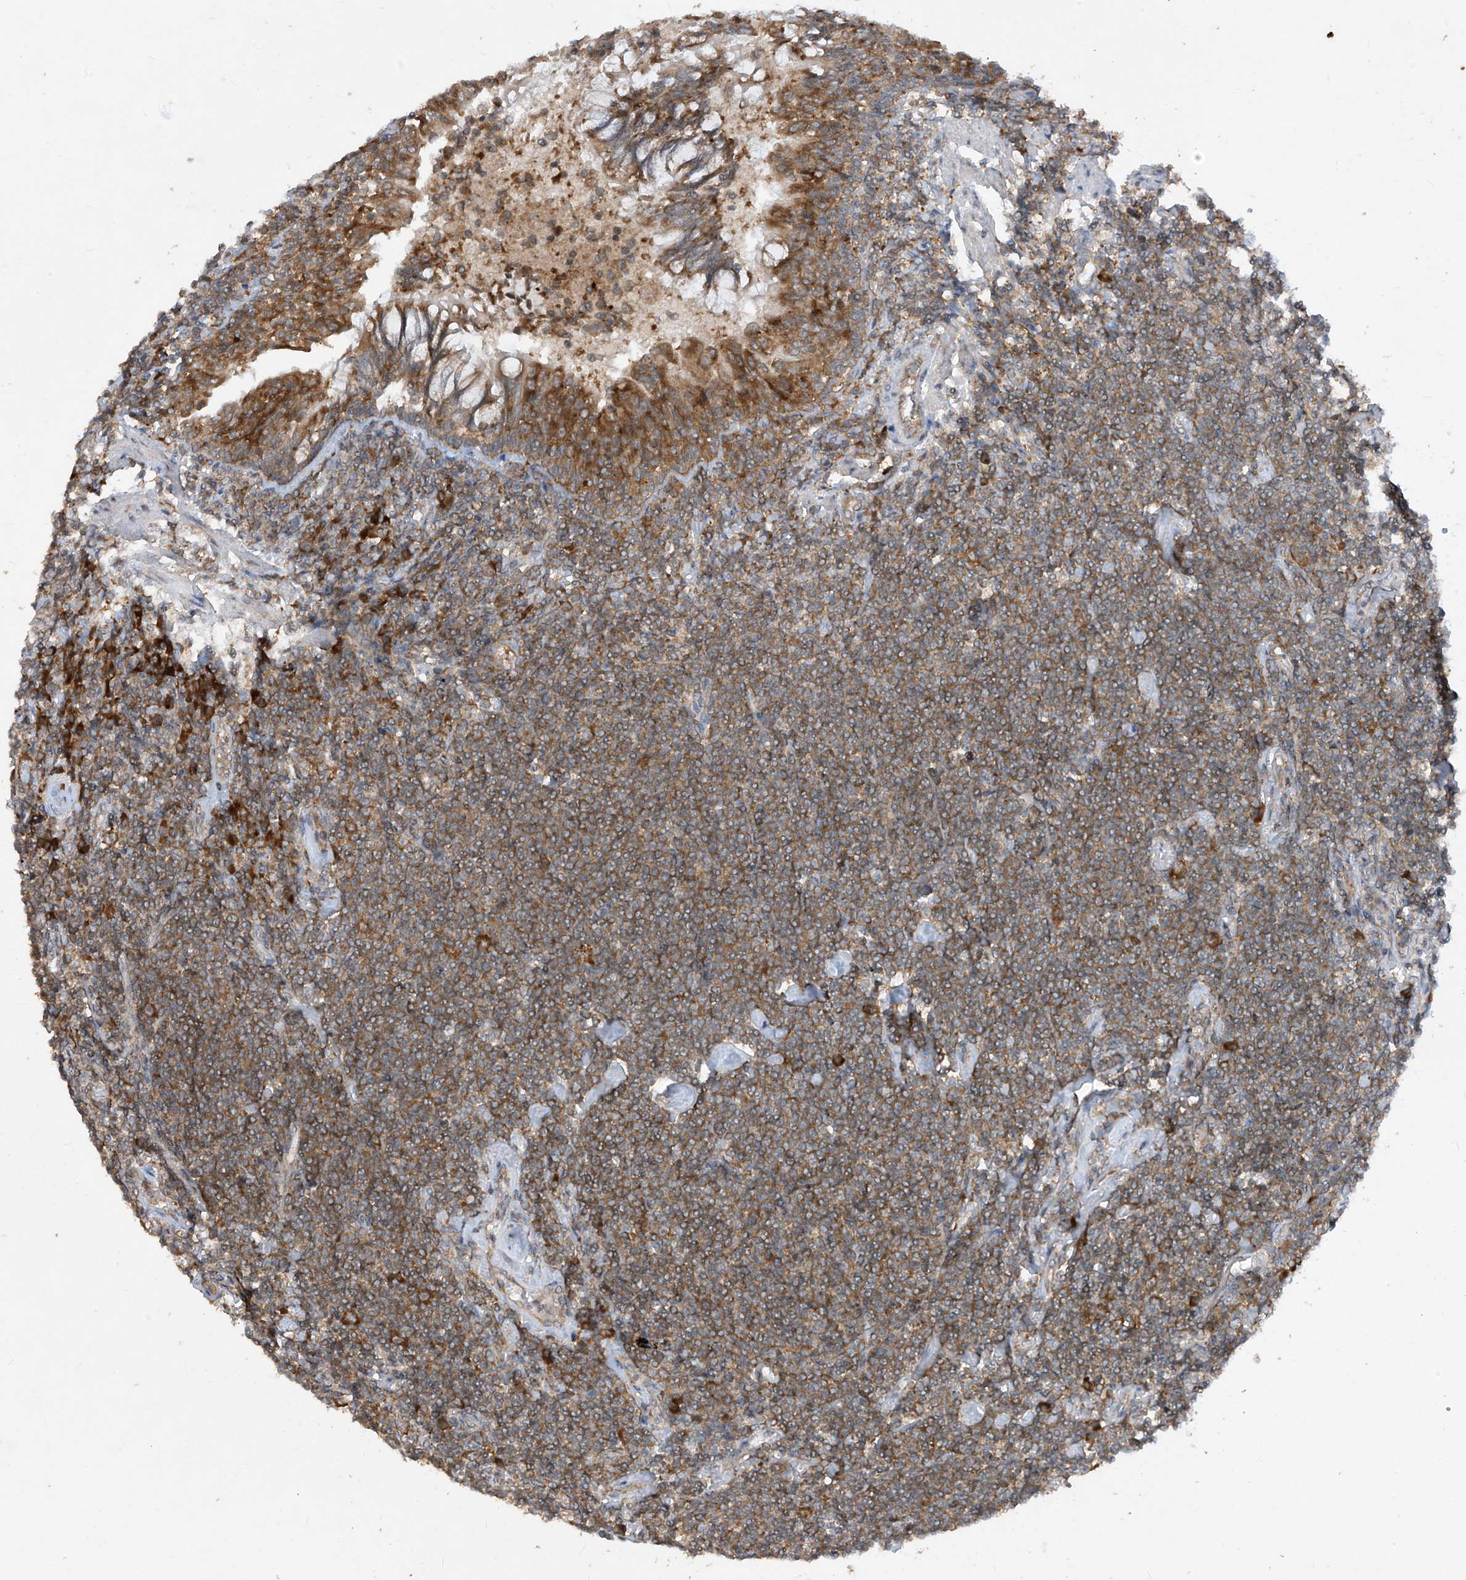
{"staining": {"intensity": "weak", "quantity": ">75%", "location": "cytoplasmic/membranous"}, "tissue": "lymphoma", "cell_type": "Tumor cells", "image_type": "cancer", "snomed": [{"axis": "morphology", "description": "Malignant lymphoma, non-Hodgkin's type, Low grade"}, {"axis": "topography", "description": "Lung"}], "caption": "Immunohistochemical staining of malignant lymphoma, non-Hodgkin's type (low-grade) demonstrates low levels of weak cytoplasmic/membranous protein staining in about >75% of tumor cells. Immunohistochemistry (ihc) stains the protein in brown and the nuclei are stained blue.", "gene": "RPL34", "patient": {"sex": "female", "age": 71}}